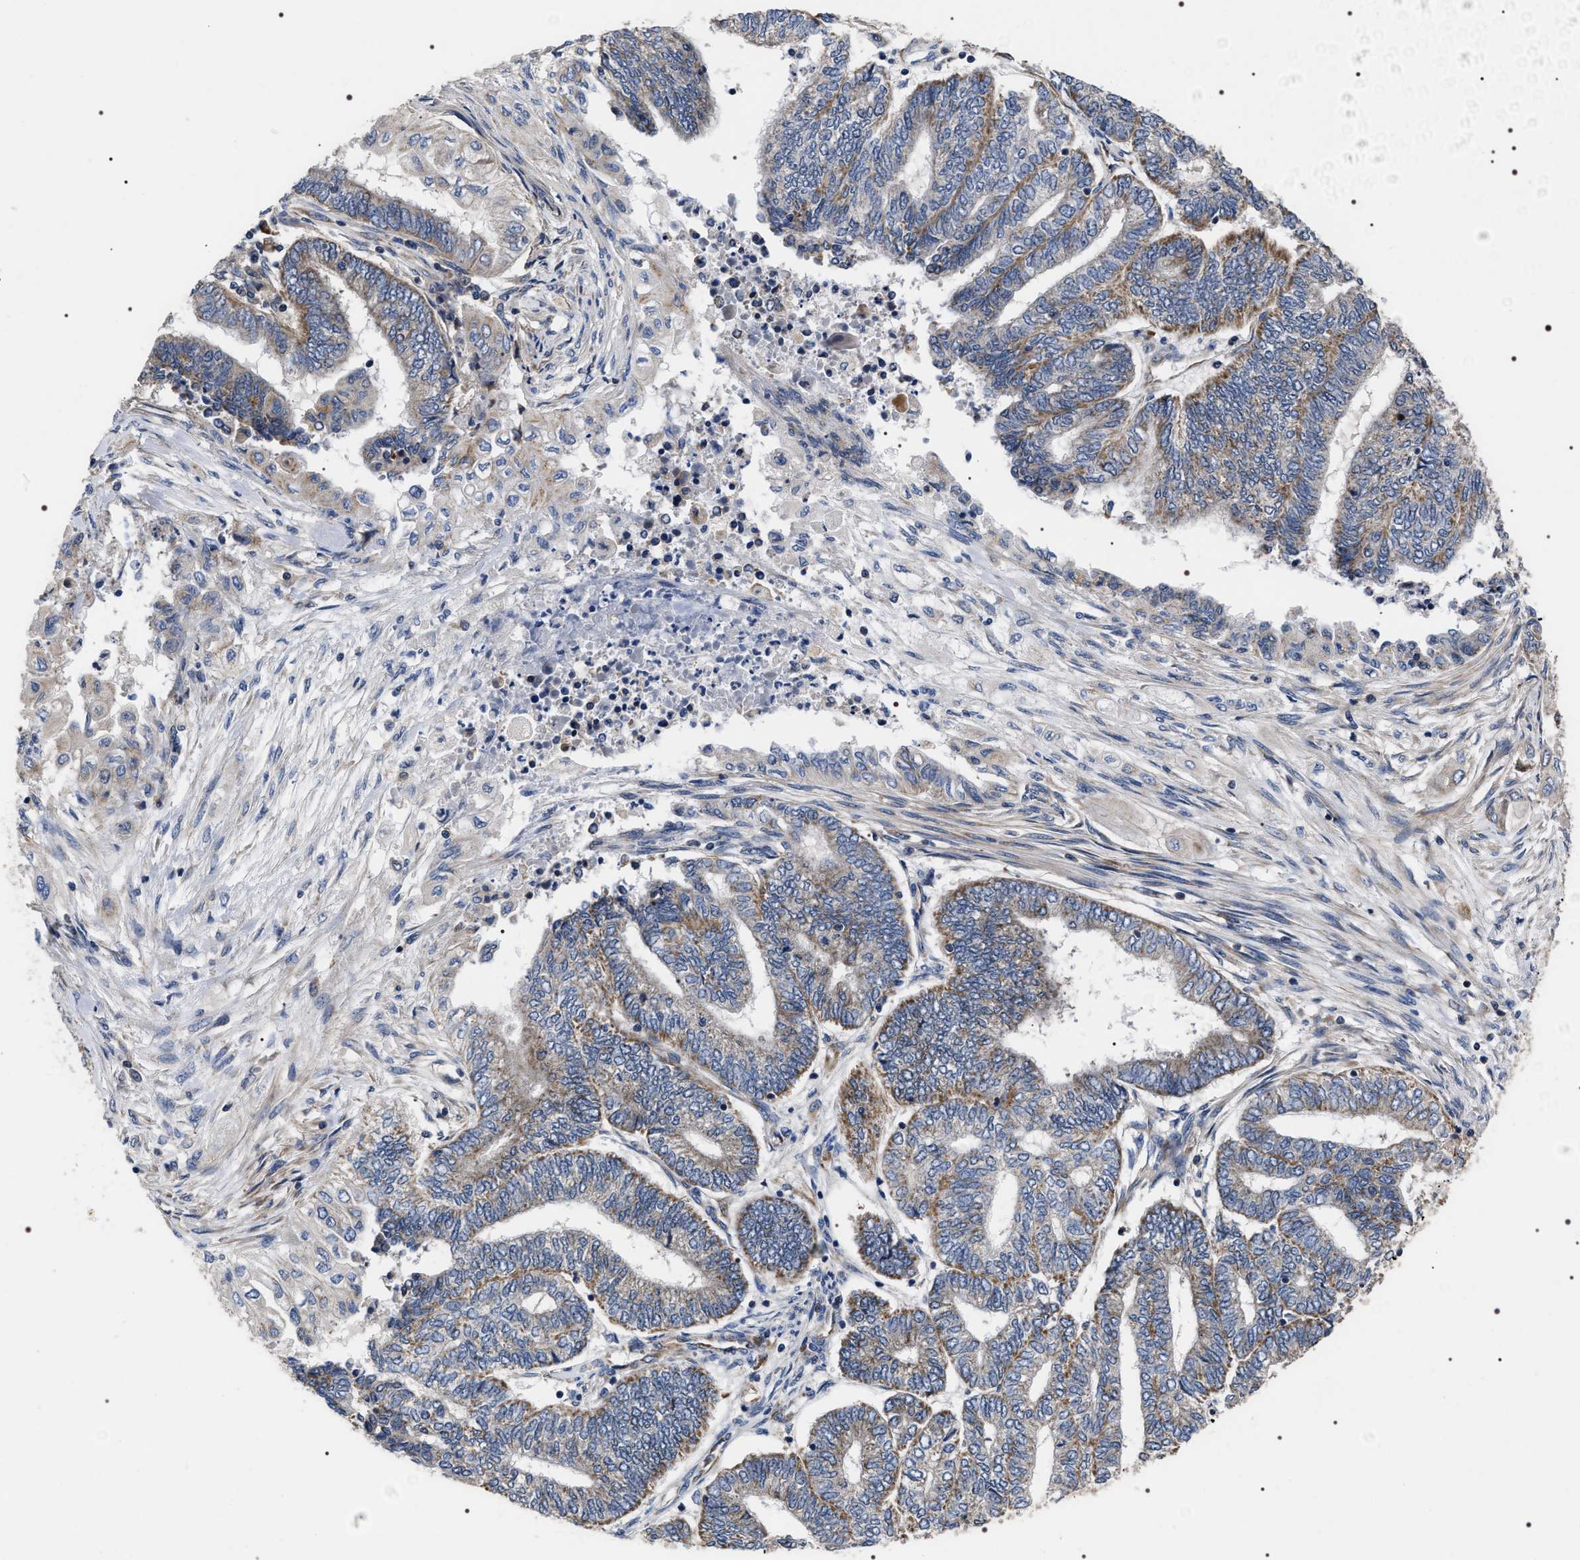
{"staining": {"intensity": "weak", "quantity": ">75%", "location": "cytoplasmic/membranous"}, "tissue": "endometrial cancer", "cell_type": "Tumor cells", "image_type": "cancer", "snomed": [{"axis": "morphology", "description": "Adenocarcinoma, NOS"}, {"axis": "topography", "description": "Uterus"}, {"axis": "topography", "description": "Endometrium"}], "caption": "Endometrial cancer tissue demonstrates weak cytoplasmic/membranous positivity in about >75% of tumor cells", "gene": "MIS18A", "patient": {"sex": "female", "age": 70}}